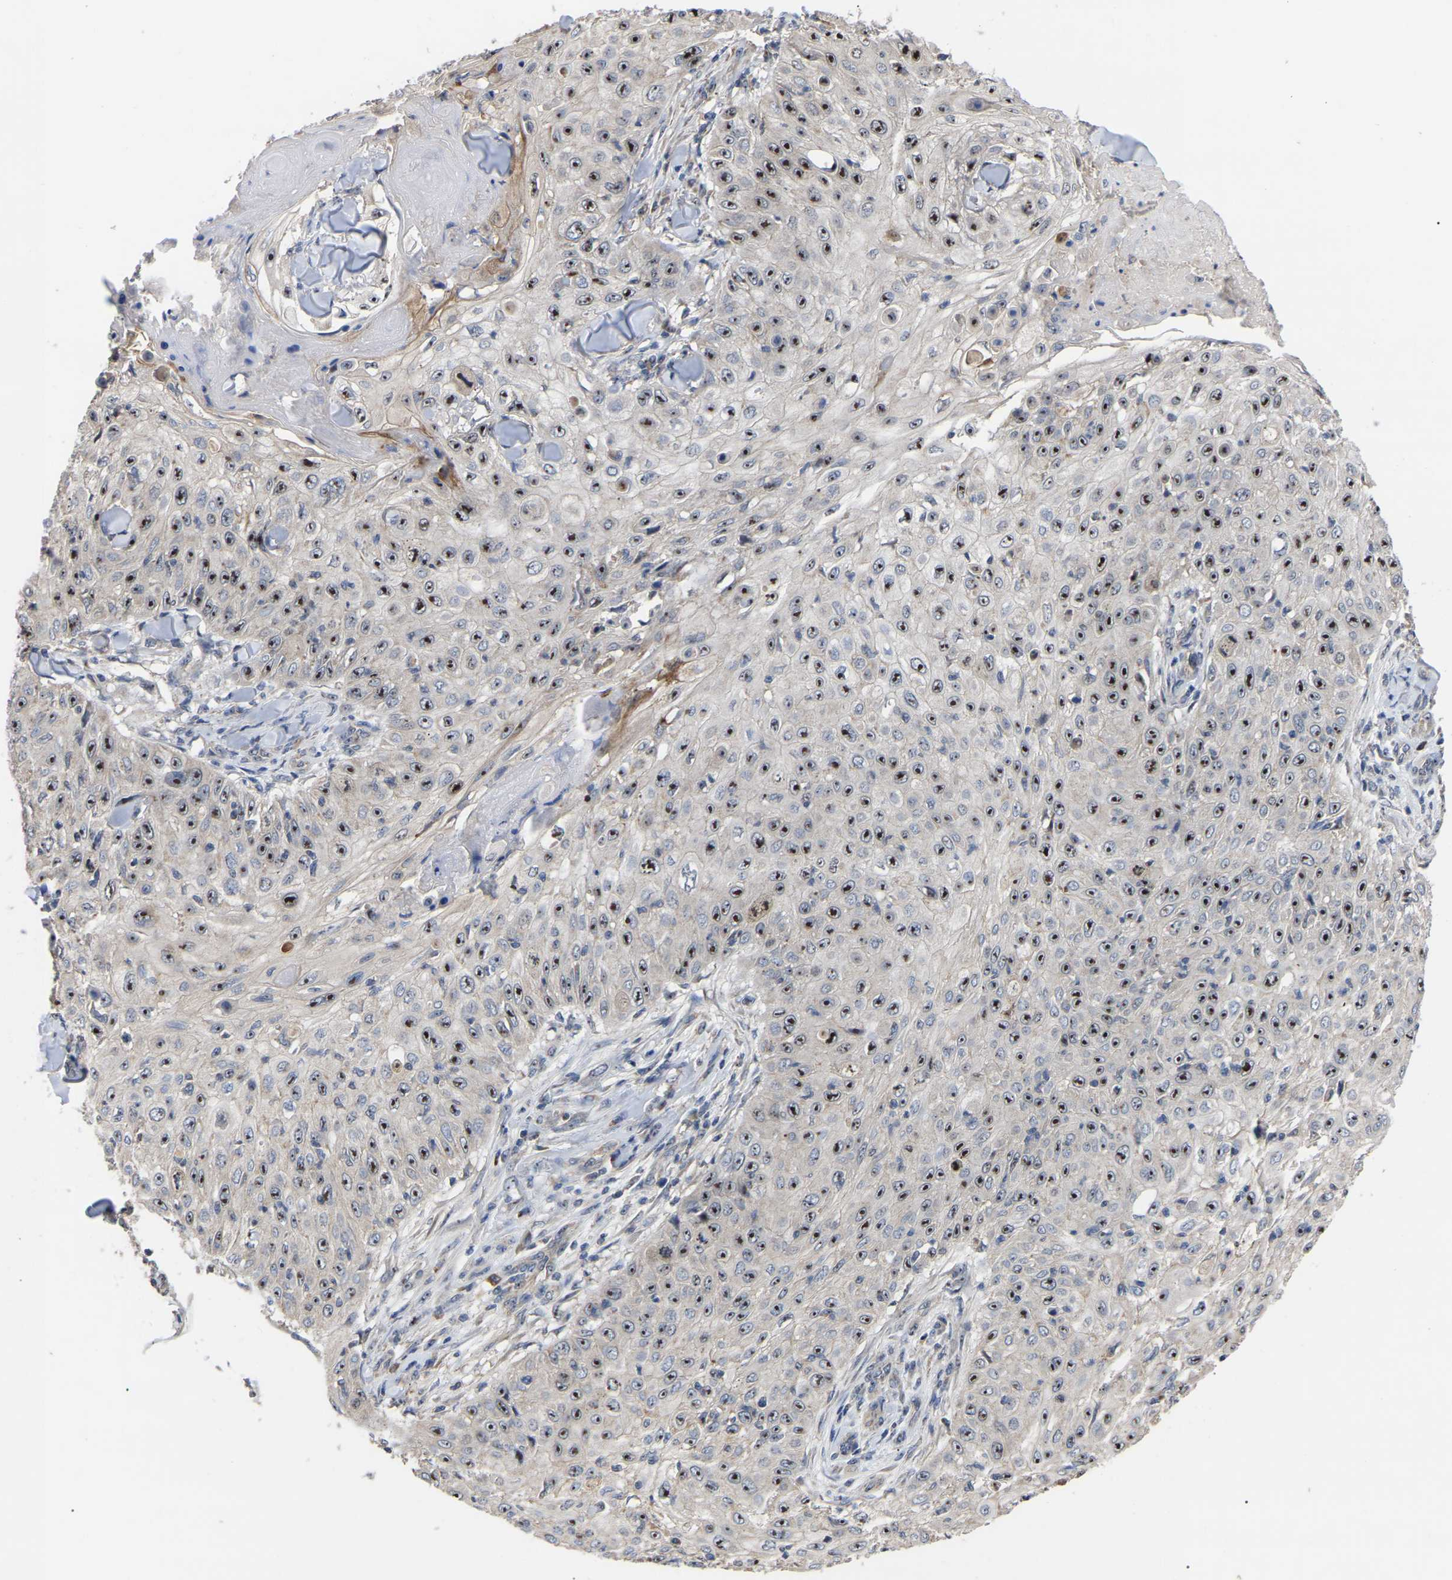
{"staining": {"intensity": "strong", "quantity": ">75%", "location": "nuclear"}, "tissue": "skin cancer", "cell_type": "Tumor cells", "image_type": "cancer", "snomed": [{"axis": "morphology", "description": "Squamous cell carcinoma, NOS"}, {"axis": "topography", "description": "Skin"}], "caption": "This is a histology image of IHC staining of squamous cell carcinoma (skin), which shows strong staining in the nuclear of tumor cells.", "gene": "NOP53", "patient": {"sex": "male", "age": 86}}